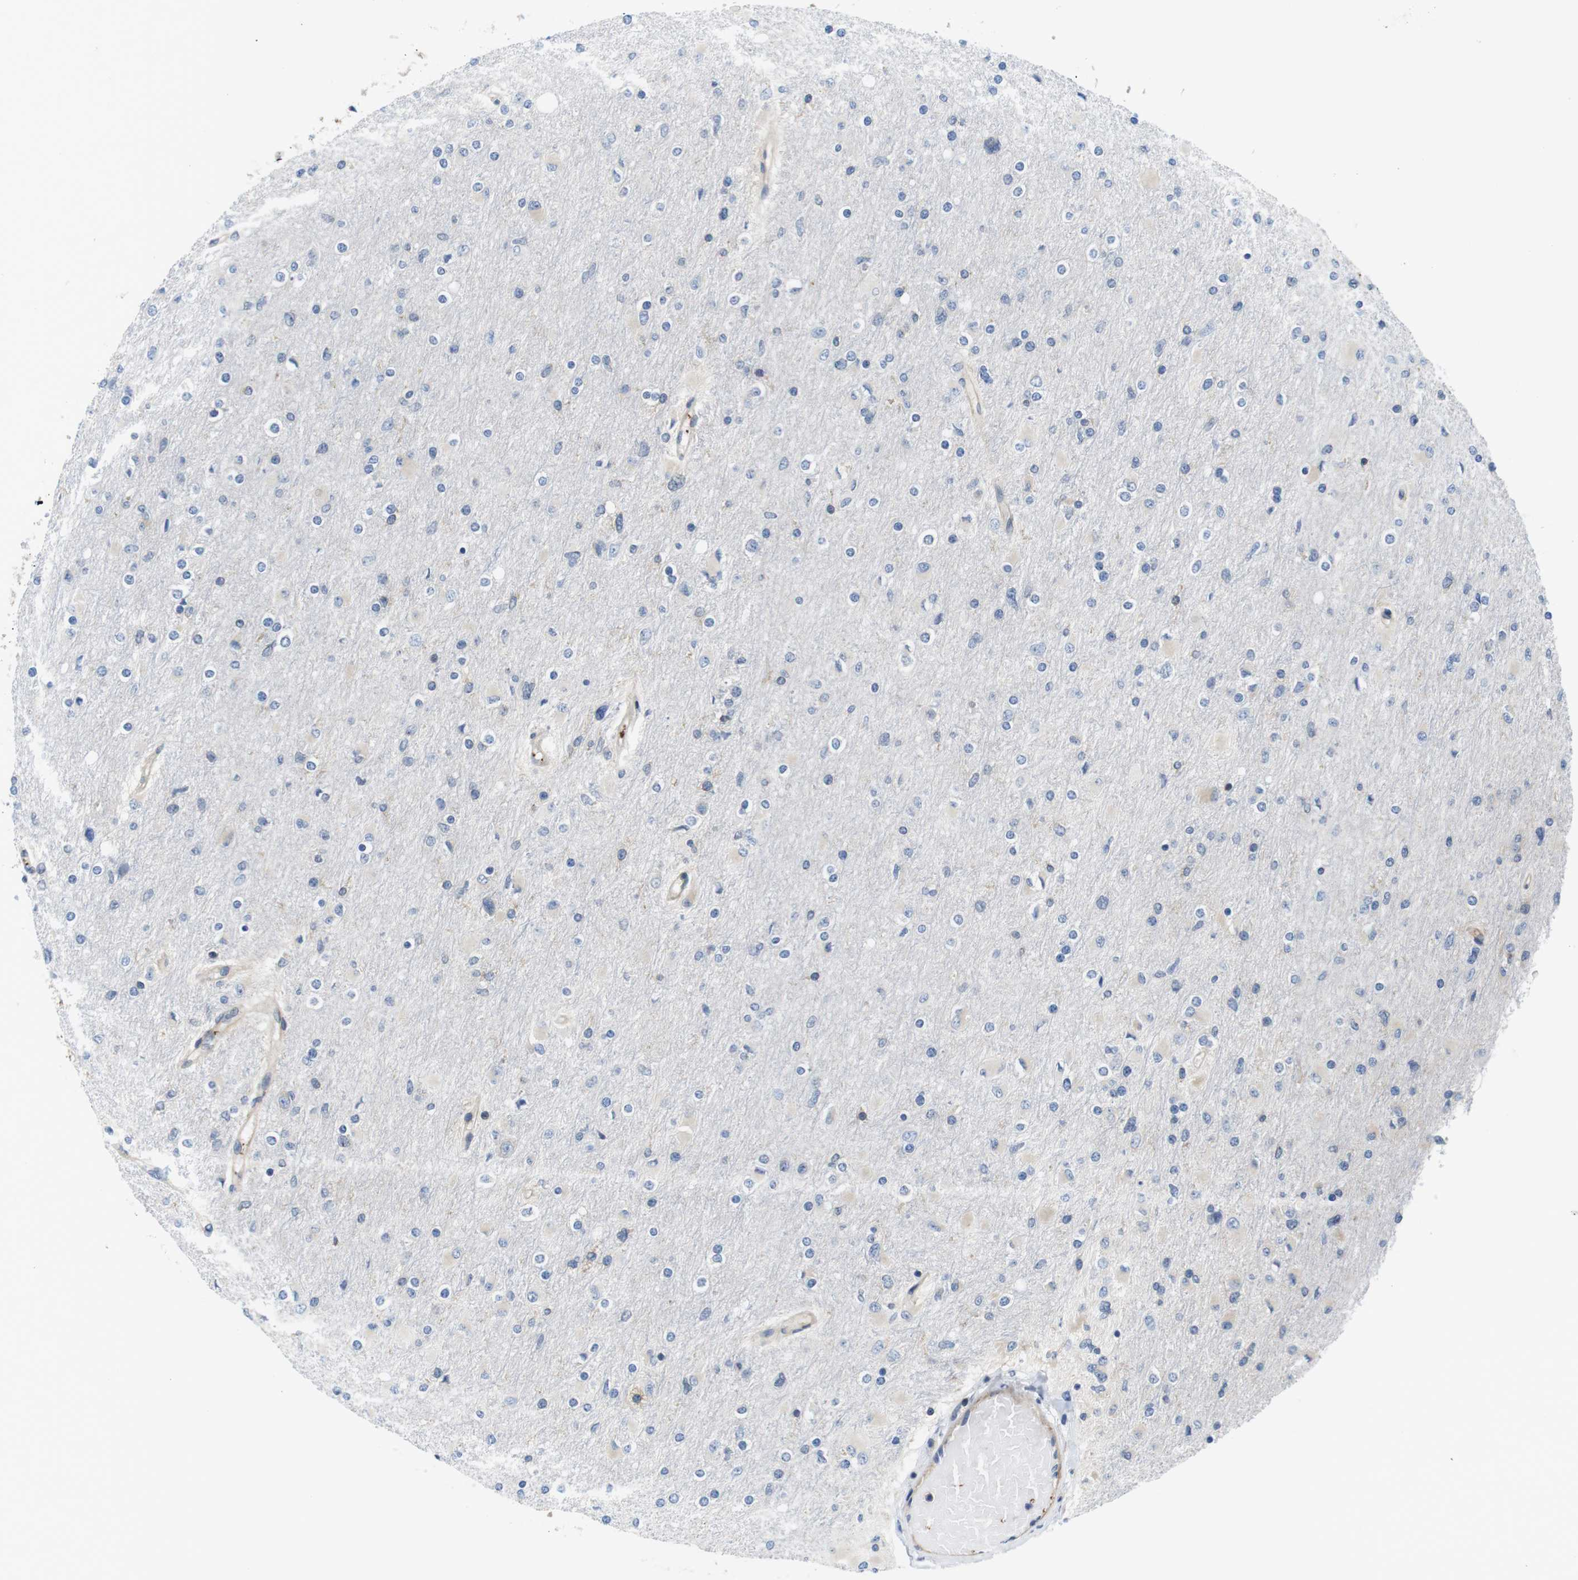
{"staining": {"intensity": "negative", "quantity": "none", "location": "none"}, "tissue": "glioma", "cell_type": "Tumor cells", "image_type": "cancer", "snomed": [{"axis": "morphology", "description": "Glioma, malignant, High grade"}, {"axis": "topography", "description": "Cerebral cortex"}], "caption": "Protein analysis of glioma demonstrates no significant staining in tumor cells.", "gene": "HERPUD2", "patient": {"sex": "female", "age": 36}}